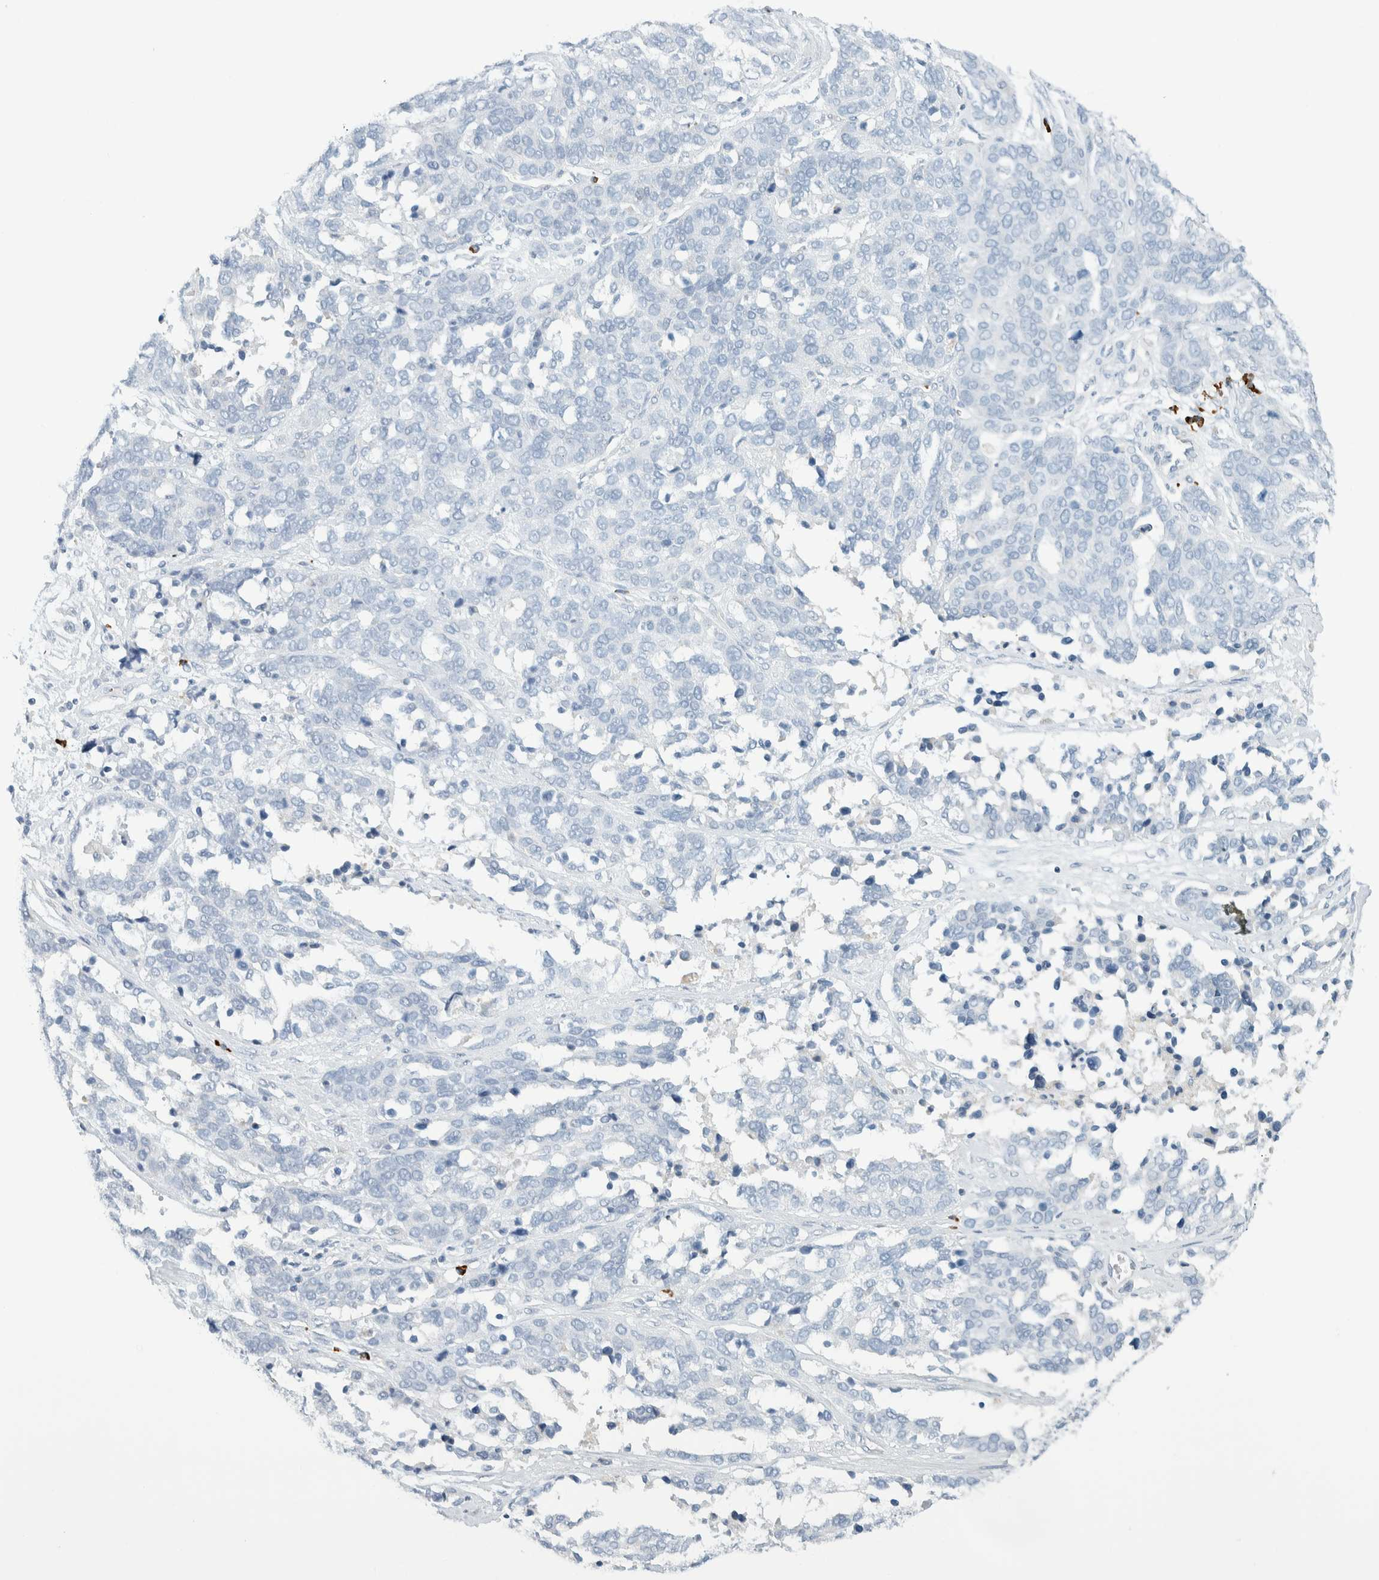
{"staining": {"intensity": "negative", "quantity": "none", "location": "none"}, "tissue": "ovarian cancer", "cell_type": "Tumor cells", "image_type": "cancer", "snomed": [{"axis": "morphology", "description": "Cystadenocarcinoma, serous, NOS"}, {"axis": "topography", "description": "Ovary"}], "caption": "The photomicrograph exhibits no significant staining in tumor cells of serous cystadenocarcinoma (ovarian).", "gene": "ARHGAP27", "patient": {"sex": "female", "age": 44}}